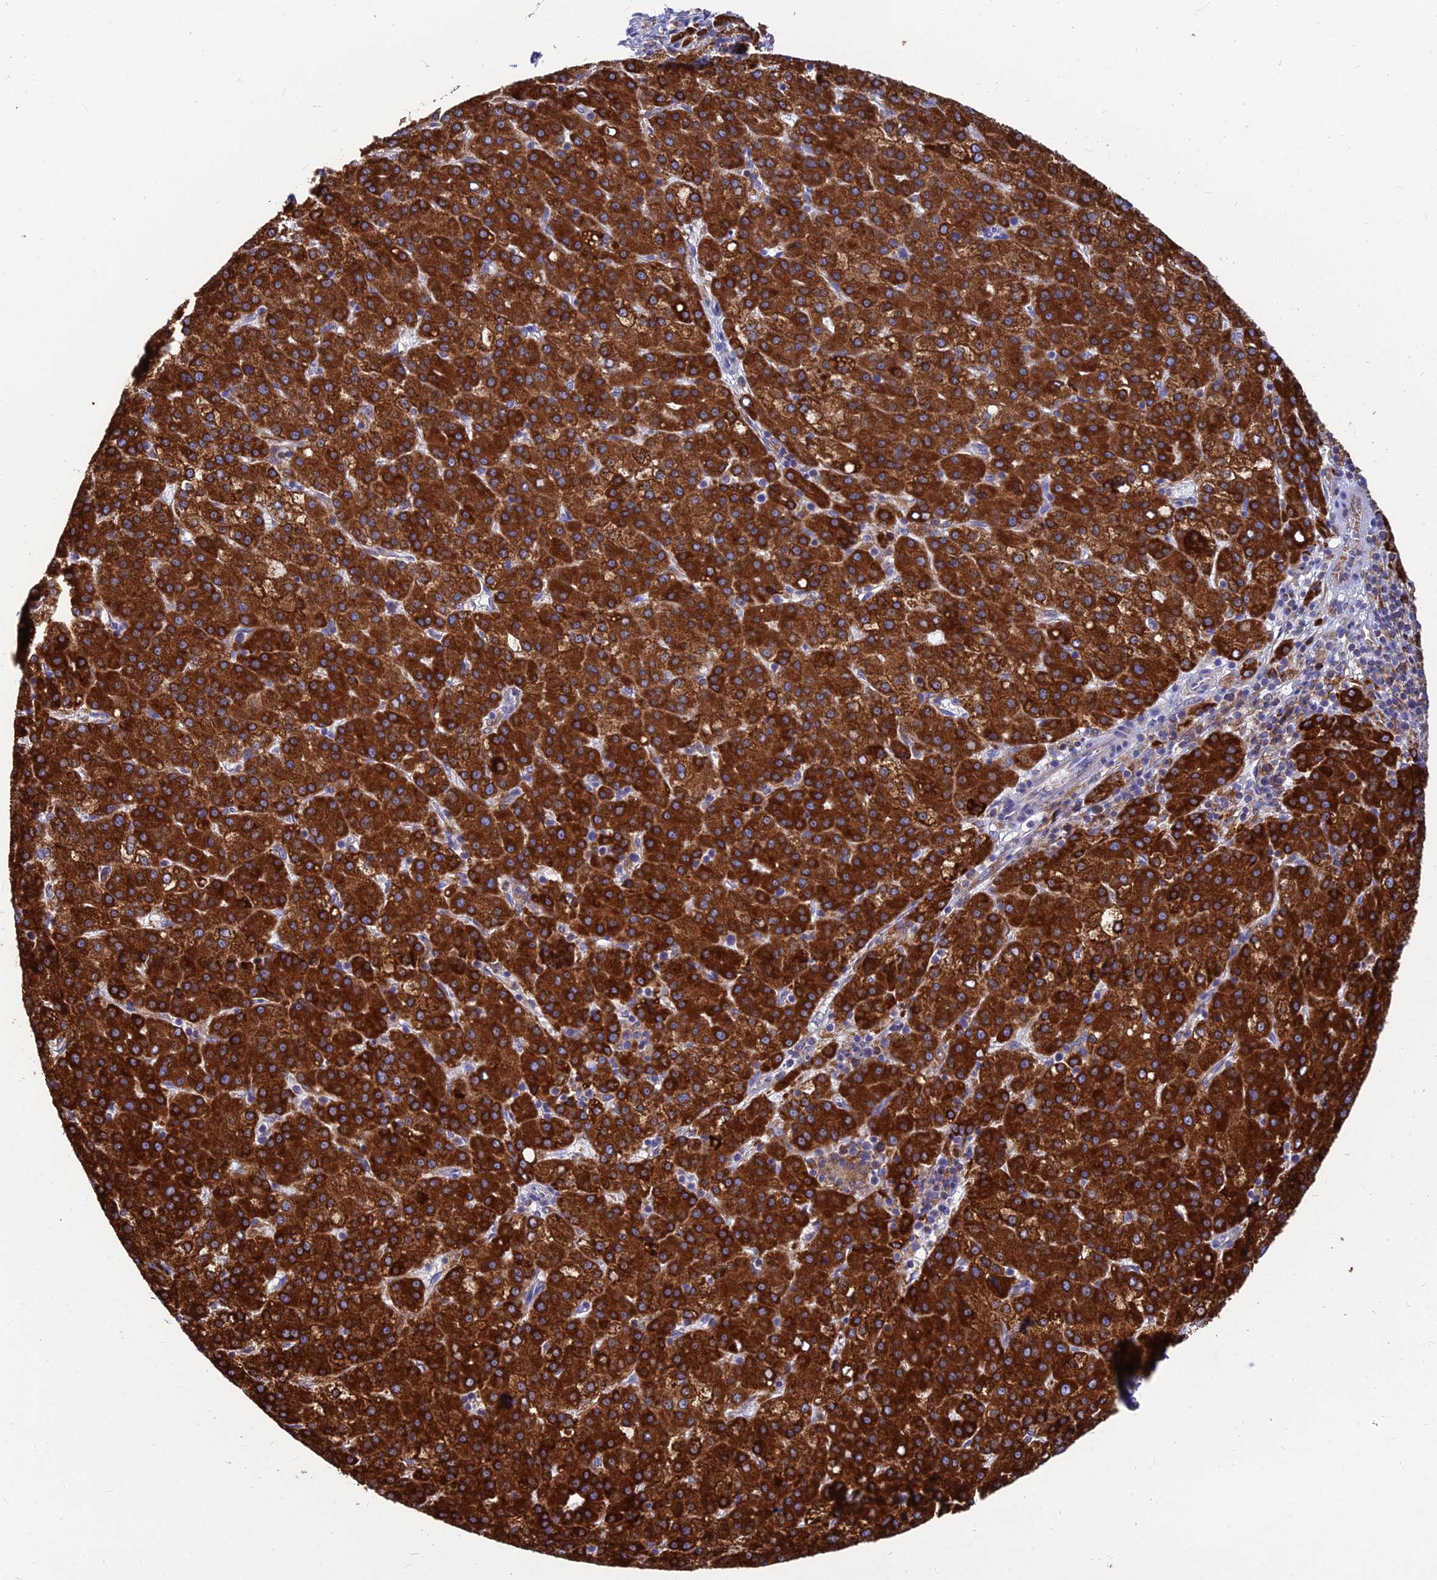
{"staining": {"intensity": "strong", "quantity": ">75%", "location": "cytoplasmic/membranous"}, "tissue": "liver cancer", "cell_type": "Tumor cells", "image_type": "cancer", "snomed": [{"axis": "morphology", "description": "Carcinoma, Hepatocellular, NOS"}, {"axis": "topography", "description": "Liver"}], "caption": "IHC image of neoplastic tissue: human hepatocellular carcinoma (liver) stained using immunohistochemistry (IHC) displays high levels of strong protein expression localized specifically in the cytoplasmic/membranous of tumor cells, appearing as a cytoplasmic/membranous brown color.", "gene": "CCT6B", "patient": {"sex": "female", "age": 58}}